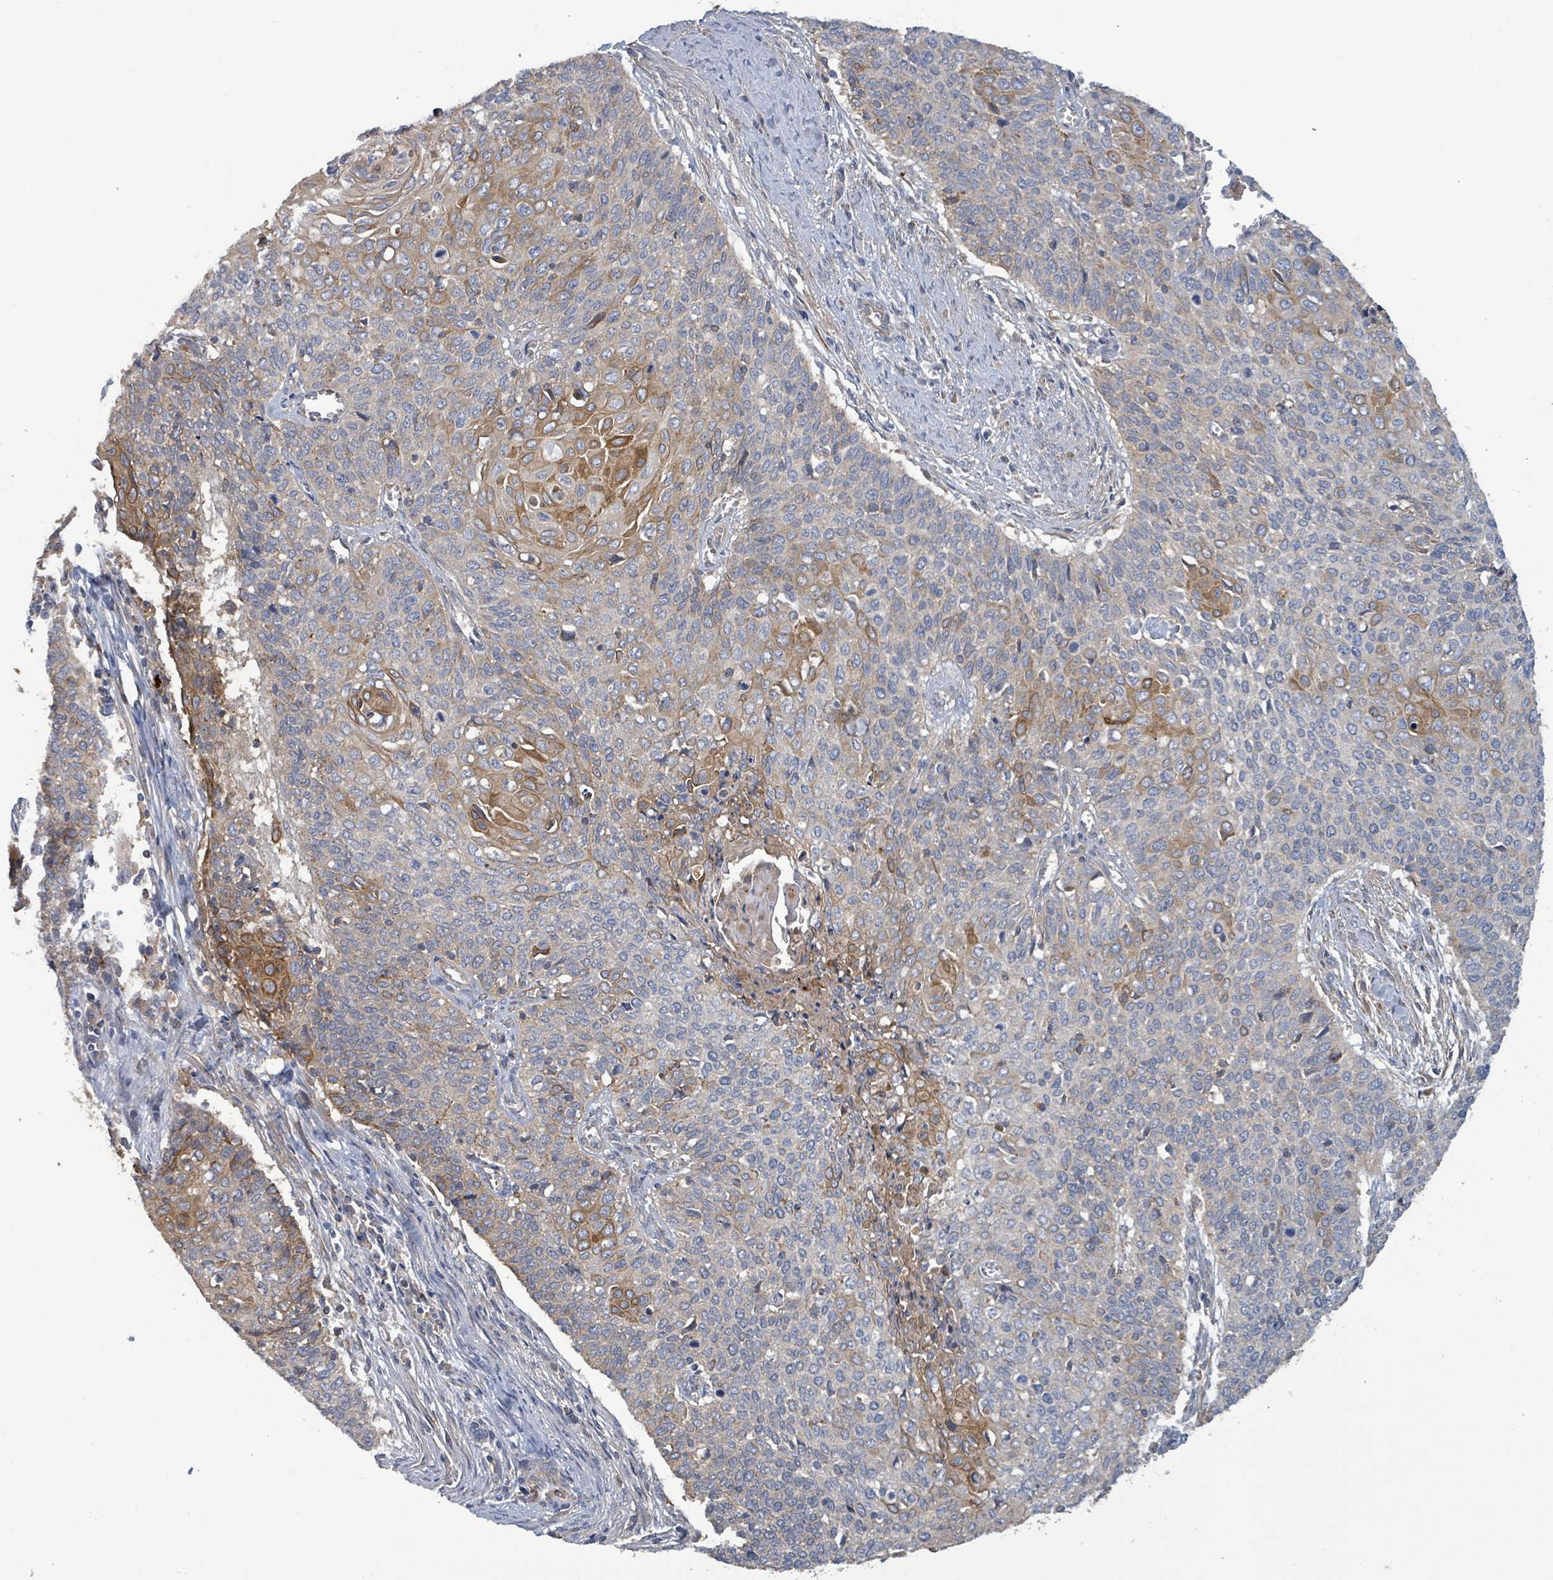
{"staining": {"intensity": "moderate", "quantity": "<25%", "location": "cytoplasmic/membranous"}, "tissue": "cervical cancer", "cell_type": "Tumor cells", "image_type": "cancer", "snomed": [{"axis": "morphology", "description": "Squamous cell carcinoma, NOS"}, {"axis": "topography", "description": "Cervix"}], "caption": "DAB immunohistochemical staining of cervical cancer (squamous cell carcinoma) reveals moderate cytoplasmic/membranous protein staining in about <25% of tumor cells.", "gene": "PLAAT1", "patient": {"sex": "female", "age": 39}}